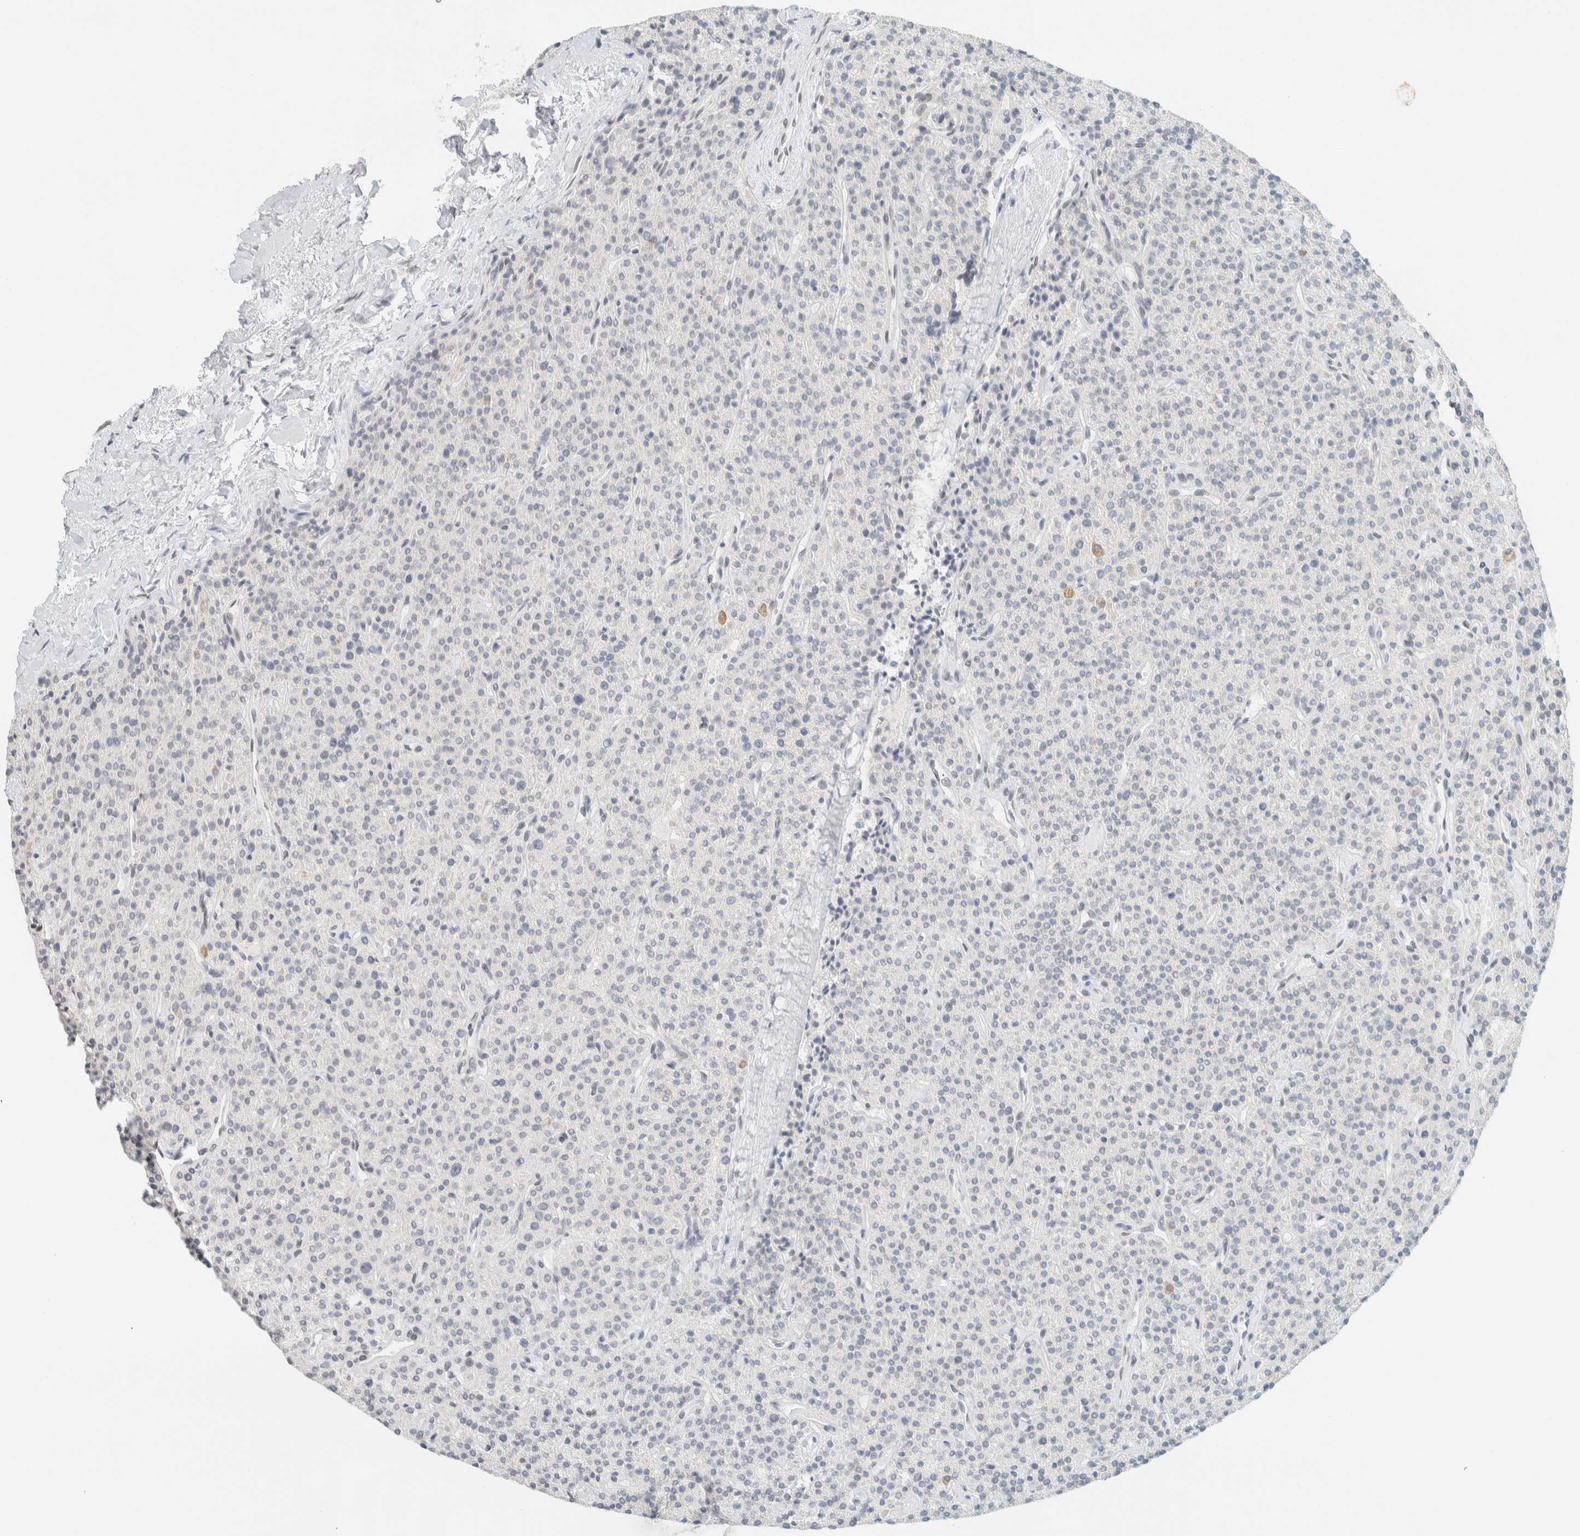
{"staining": {"intensity": "weak", "quantity": "<25%", "location": "cytoplasmic/membranous"}, "tissue": "parathyroid gland", "cell_type": "Glandular cells", "image_type": "normal", "snomed": [{"axis": "morphology", "description": "Normal tissue, NOS"}, {"axis": "topography", "description": "Parathyroid gland"}], "caption": "Human parathyroid gland stained for a protein using IHC reveals no positivity in glandular cells.", "gene": "C1QTNF12", "patient": {"sex": "male", "age": 46}}